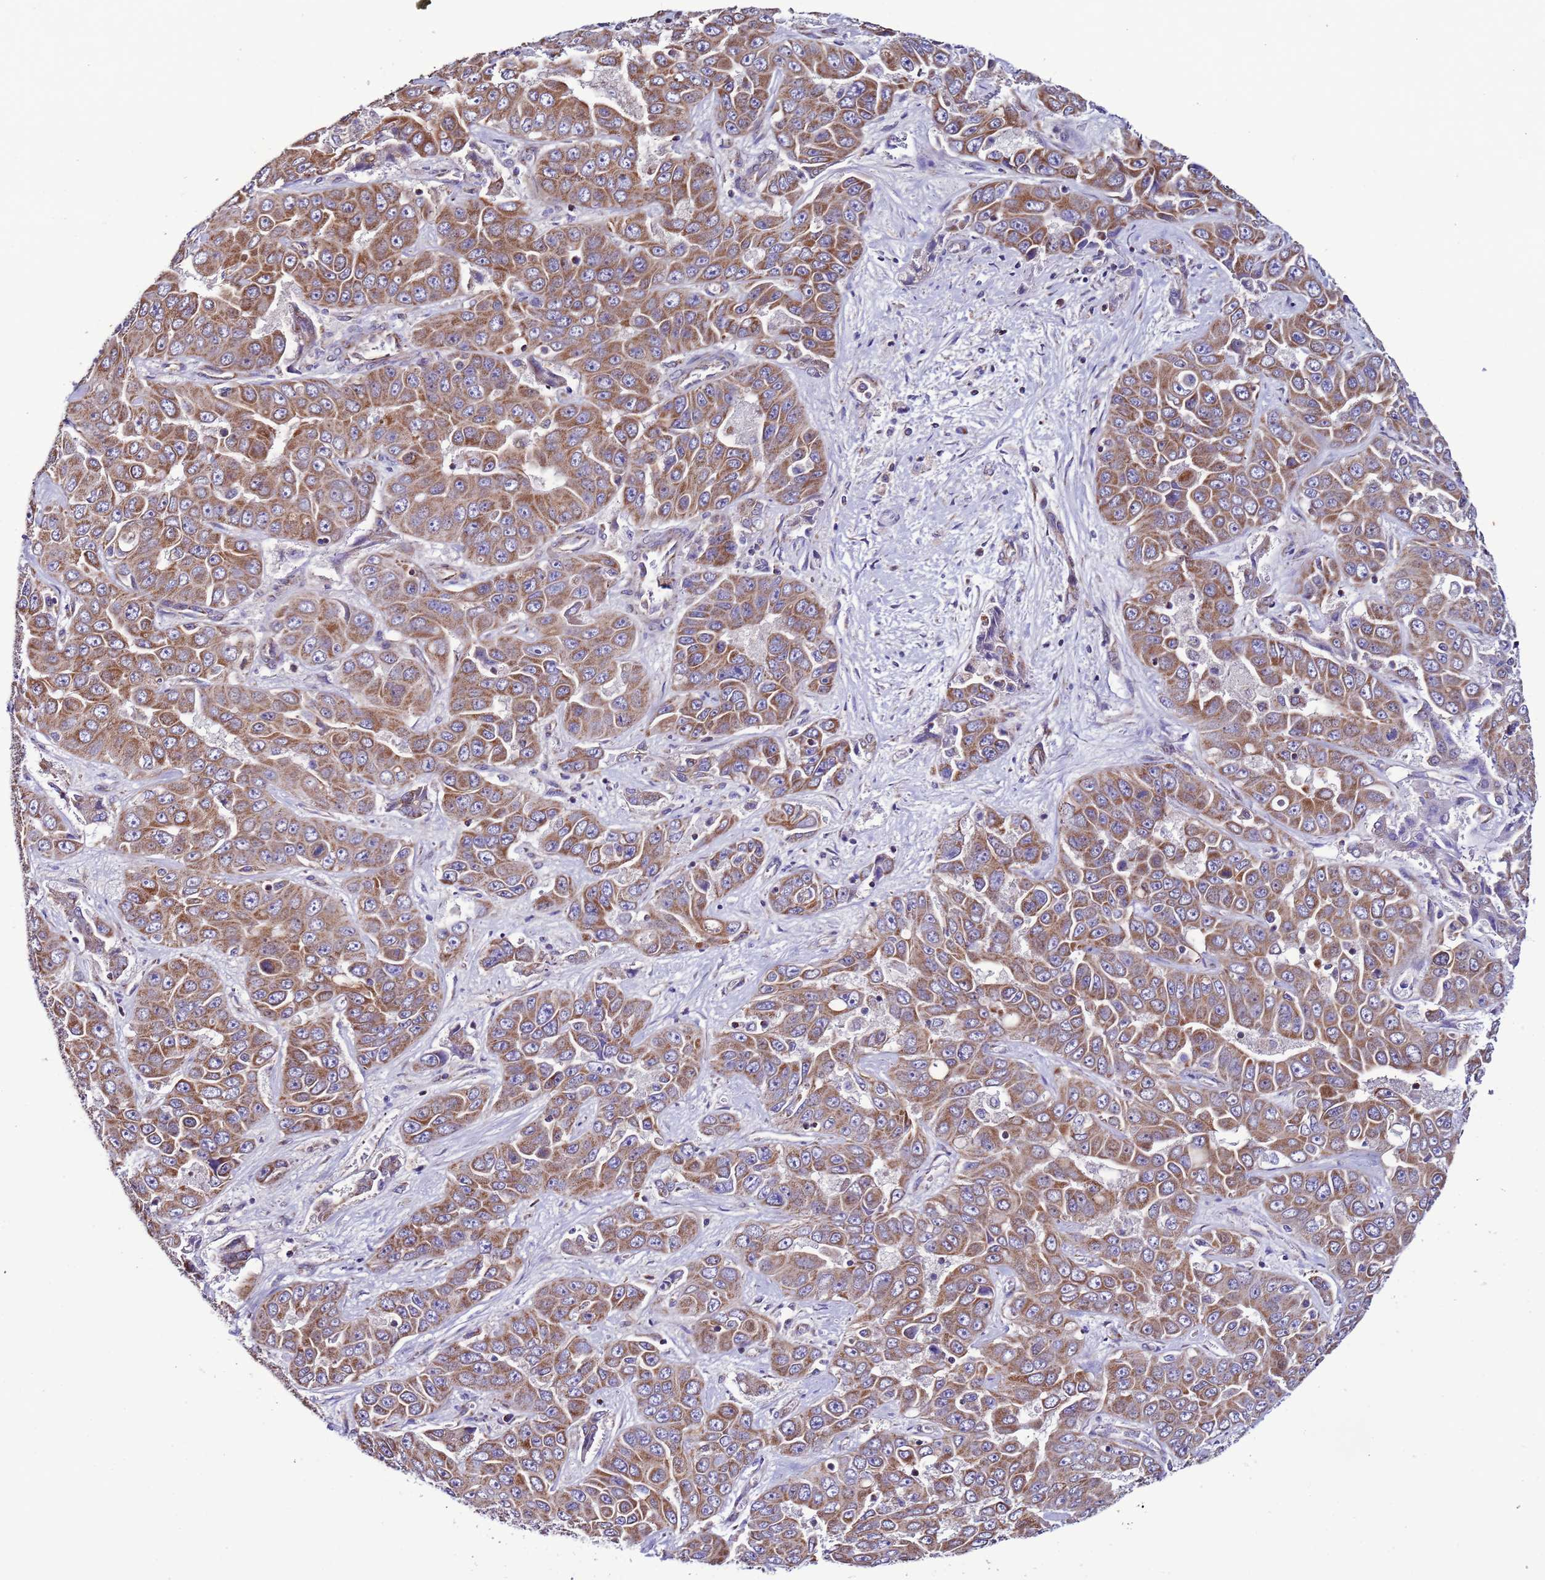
{"staining": {"intensity": "moderate", "quantity": ">75%", "location": "cytoplasmic/membranous"}, "tissue": "liver cancer", "cell_type": "Tumor cells", "image_type": "cancer", "snomed": [{"axis": "morphology", "description": "Cholangiocarcinoma"}, {"axis": "topography", "description": "Liver"}], "caption": "Immunohistochemical staining of human cholangiocarcinoma (liver) shows moderate cytoplasmic/membranous protein expression in about >75% of tumor cells. (Stains: DAB (3,3'-diaminobenzidine) in brown, nuclei in blue, Microscopy: brightfield microscopy at high magnification).", "gene": "AHI1", "patient": {"sex": "female", "age": 52}}